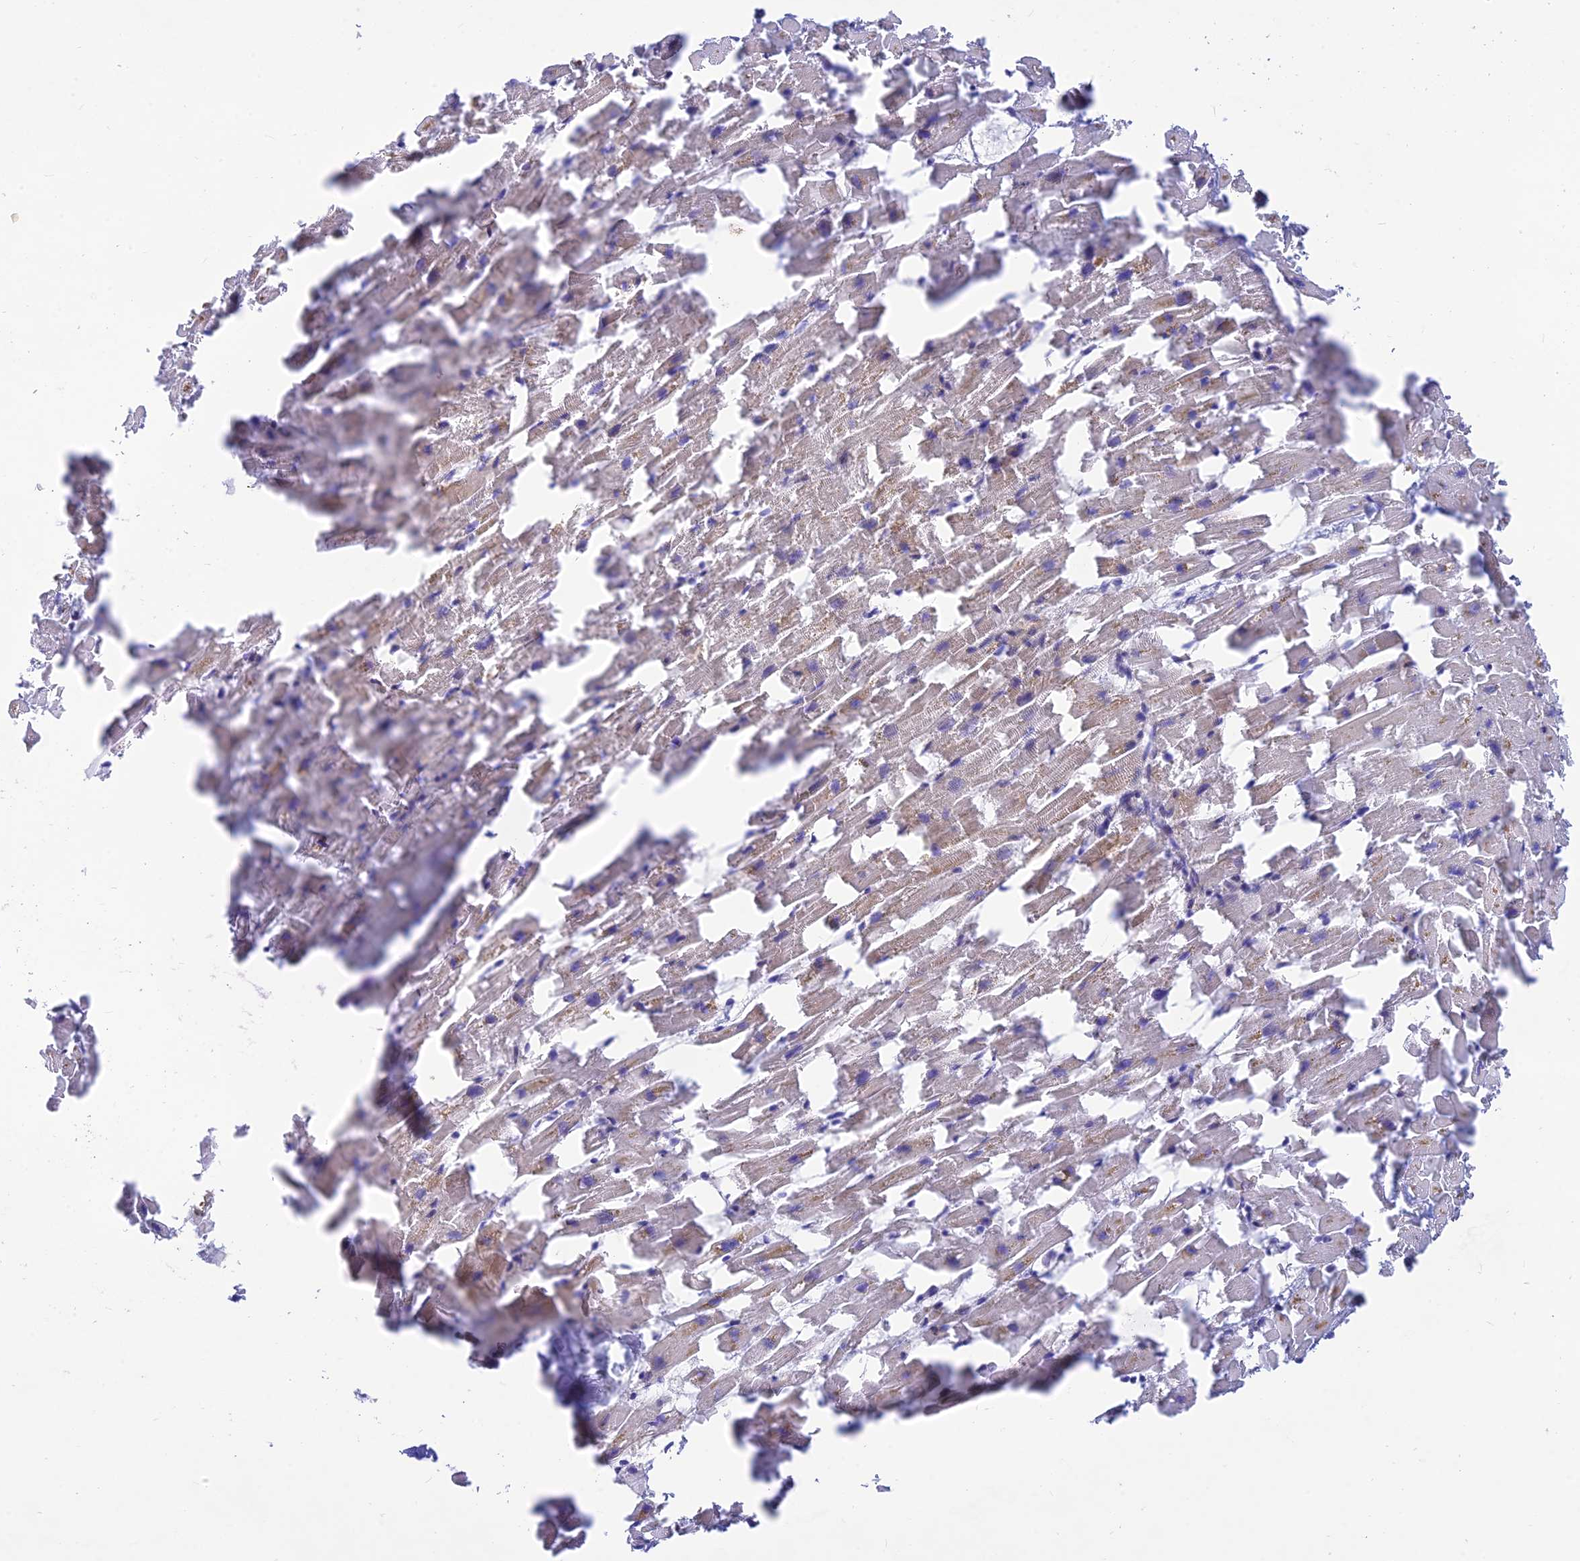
{"staining": {"intensity": "weak", "quantity": "25%-75%", "location": "cytoplasmic/membranous"}, "tissue": "heart muscle", "cell_type": "Cardiomyocytes", "image_type": "normal", "snomed": [{"axis": "morphology", "description": "Normal tissue, NOS"}, {"axis": "topography", "description": "Heart"}], "caption": "Benign heart muscle shows weak cytoplasmic/membranous positivity in approximately 25%-75% of cardiomyocytes.", "gene": "TMEM30B", "patient": {"sex": "female", "age": 64}}